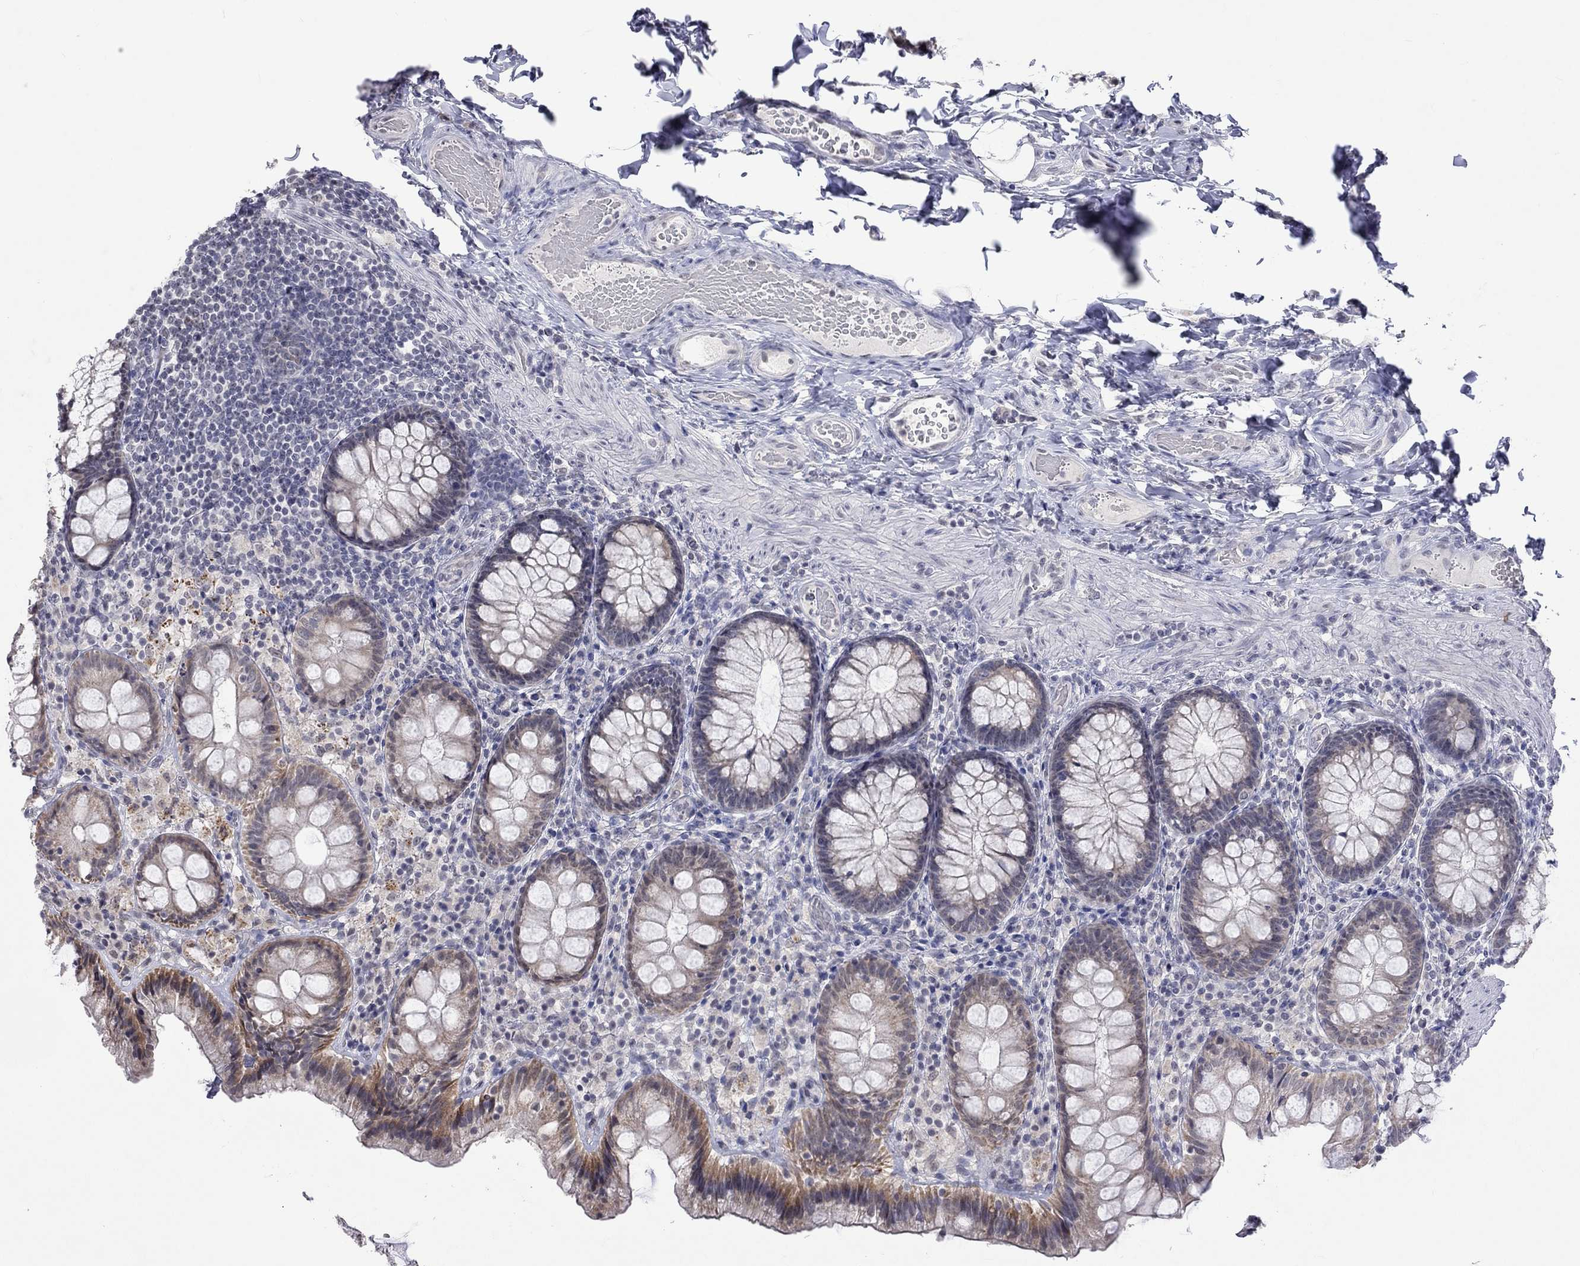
{"staining": {"intensity": "negative", "quantity": "none", "location": "none"}, "tissue": "colon", "cell_type": "Endothelial cells", "image_type": "normal", "snomed": [{"axis": "morphology", "description": "Normal tissue, NOS"}, {"axis": "topography", "description": "Colon"}], "caption": "This is a photomicrograph of IHC staining of benign colon, which shows no staining in endothelial cells.", "gene": "TMEM143", "patient": {"sex": "female", "age": 86}}